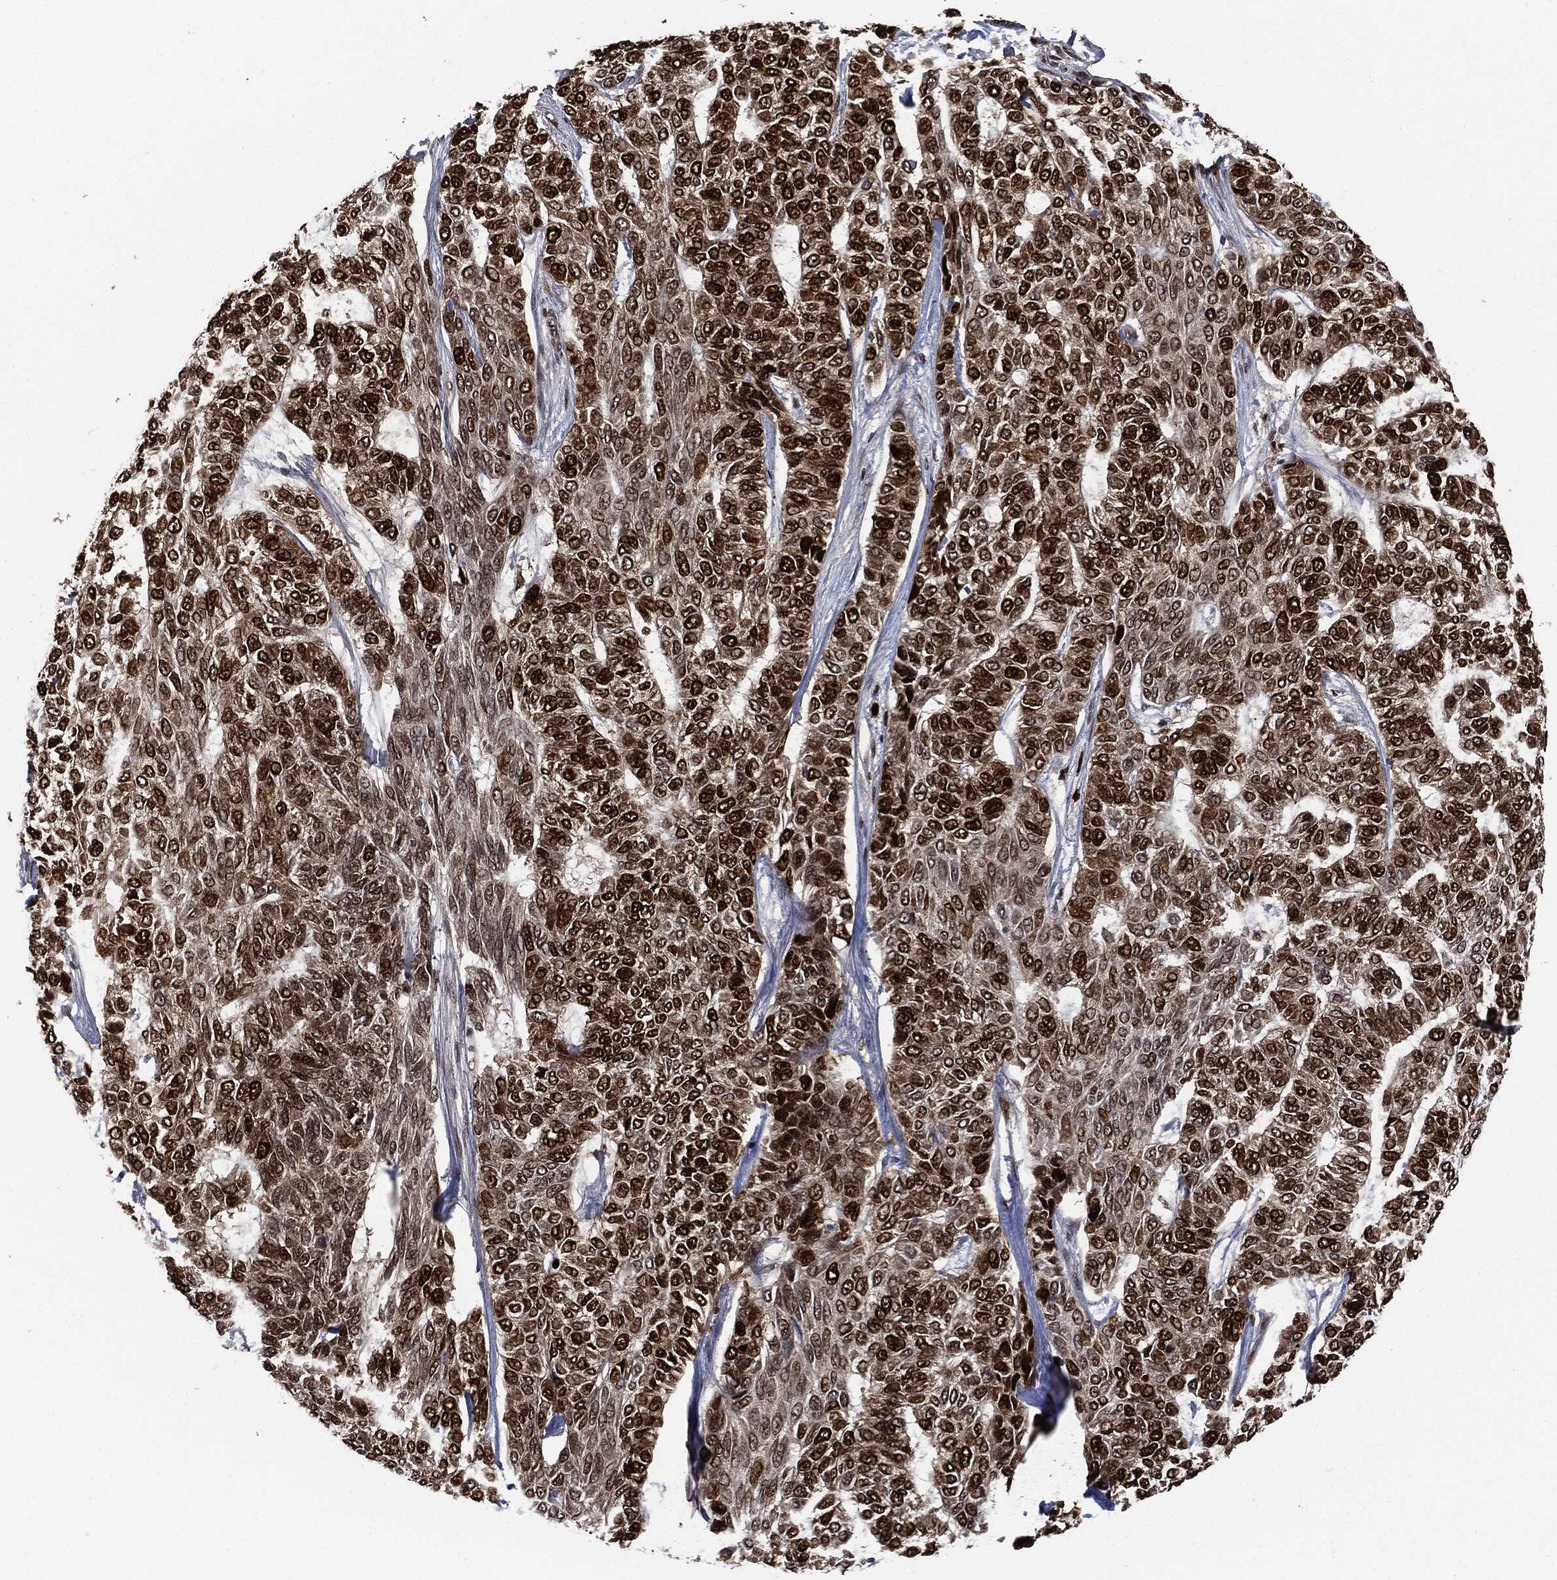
{"staining": {"intensity": "strong", "quantity": ">75%", "location": "nuclear"}, "tissue": "skin cancer", "cell_type": "Tumor cells", "image_type": "cancer", "snomed": [{"axis": "morphology", "description": "Basal cell carcinoma"}, {"axis": "topography", "description": "Skin"}], "caption": "A high amount of strong nuclear positivity is present in approximately >75% of tumor cells in skin basal cell carcinoma tissue. Nuclei are stained in blue.", "gene": "PCNA", "patient": {"sex": "female", "age": 65}}